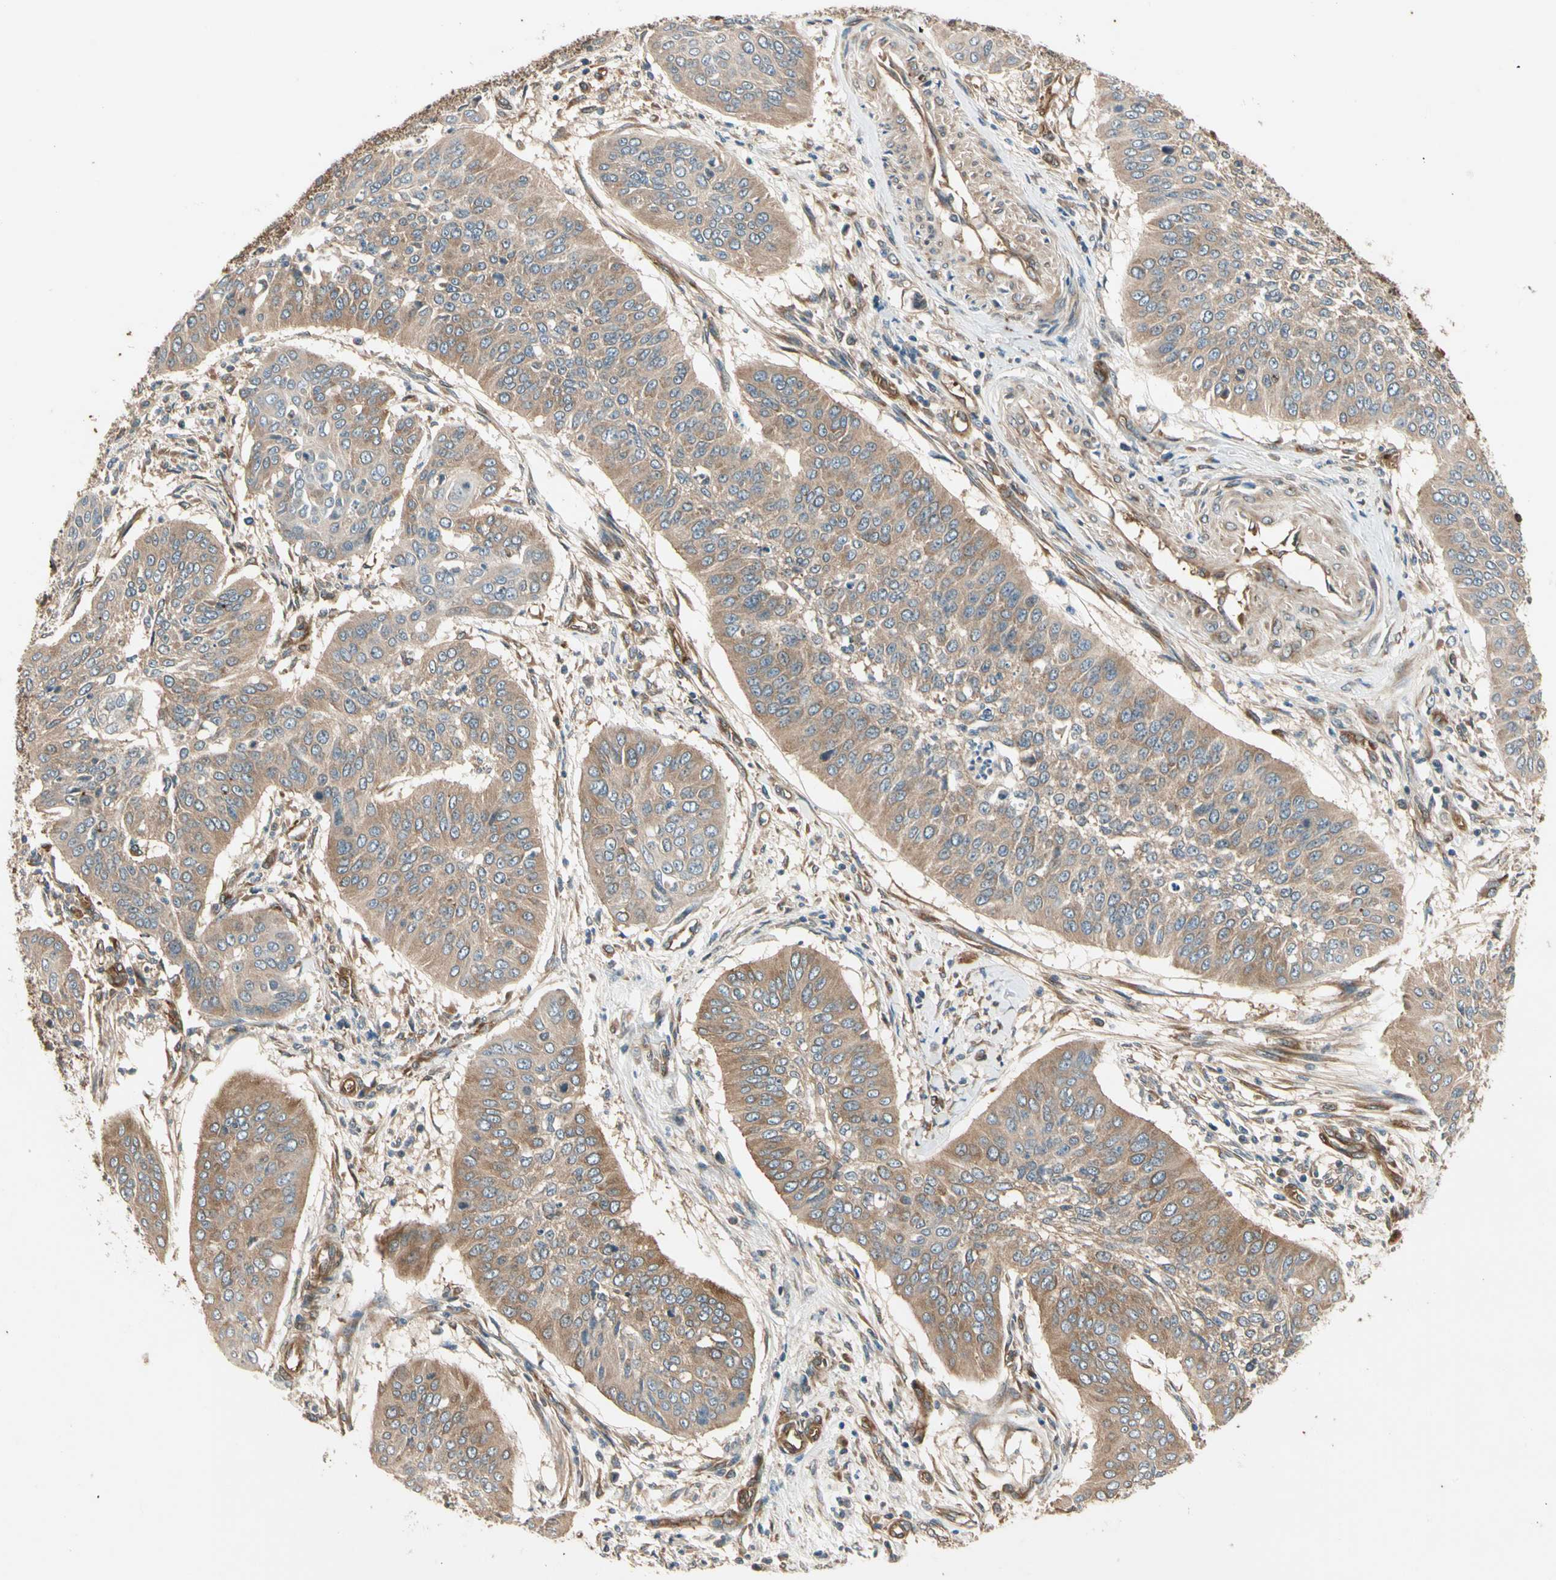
{"staining": {"intensity": "moderate", "quantity": ">75%", "location": "cytoplasmic/membranous"}, "tissue": "cervical cancer", "cell_type": "Tumor cells", "image_type": "cancer", "snomed": [{"axis": "morphology", "description": "Normal tissue, NOS"}, {"axis": "morphology", "description": "Squamous cell carcinoma, NOS"}, {"axis": "topography", "description": "Cervix"}], "caption": "High-magnification brightfield microscopy of cervical cancer (squamous cell carcinoma) stained with DAB (brown) and counterstained with hematoxylin (blue). tumor cells exhibit moderate cytoplasmic/membranous expression is identified in about>75% of cells.", "gene": "ROCK2", "patient": {"sex": "female", "age": 39}}